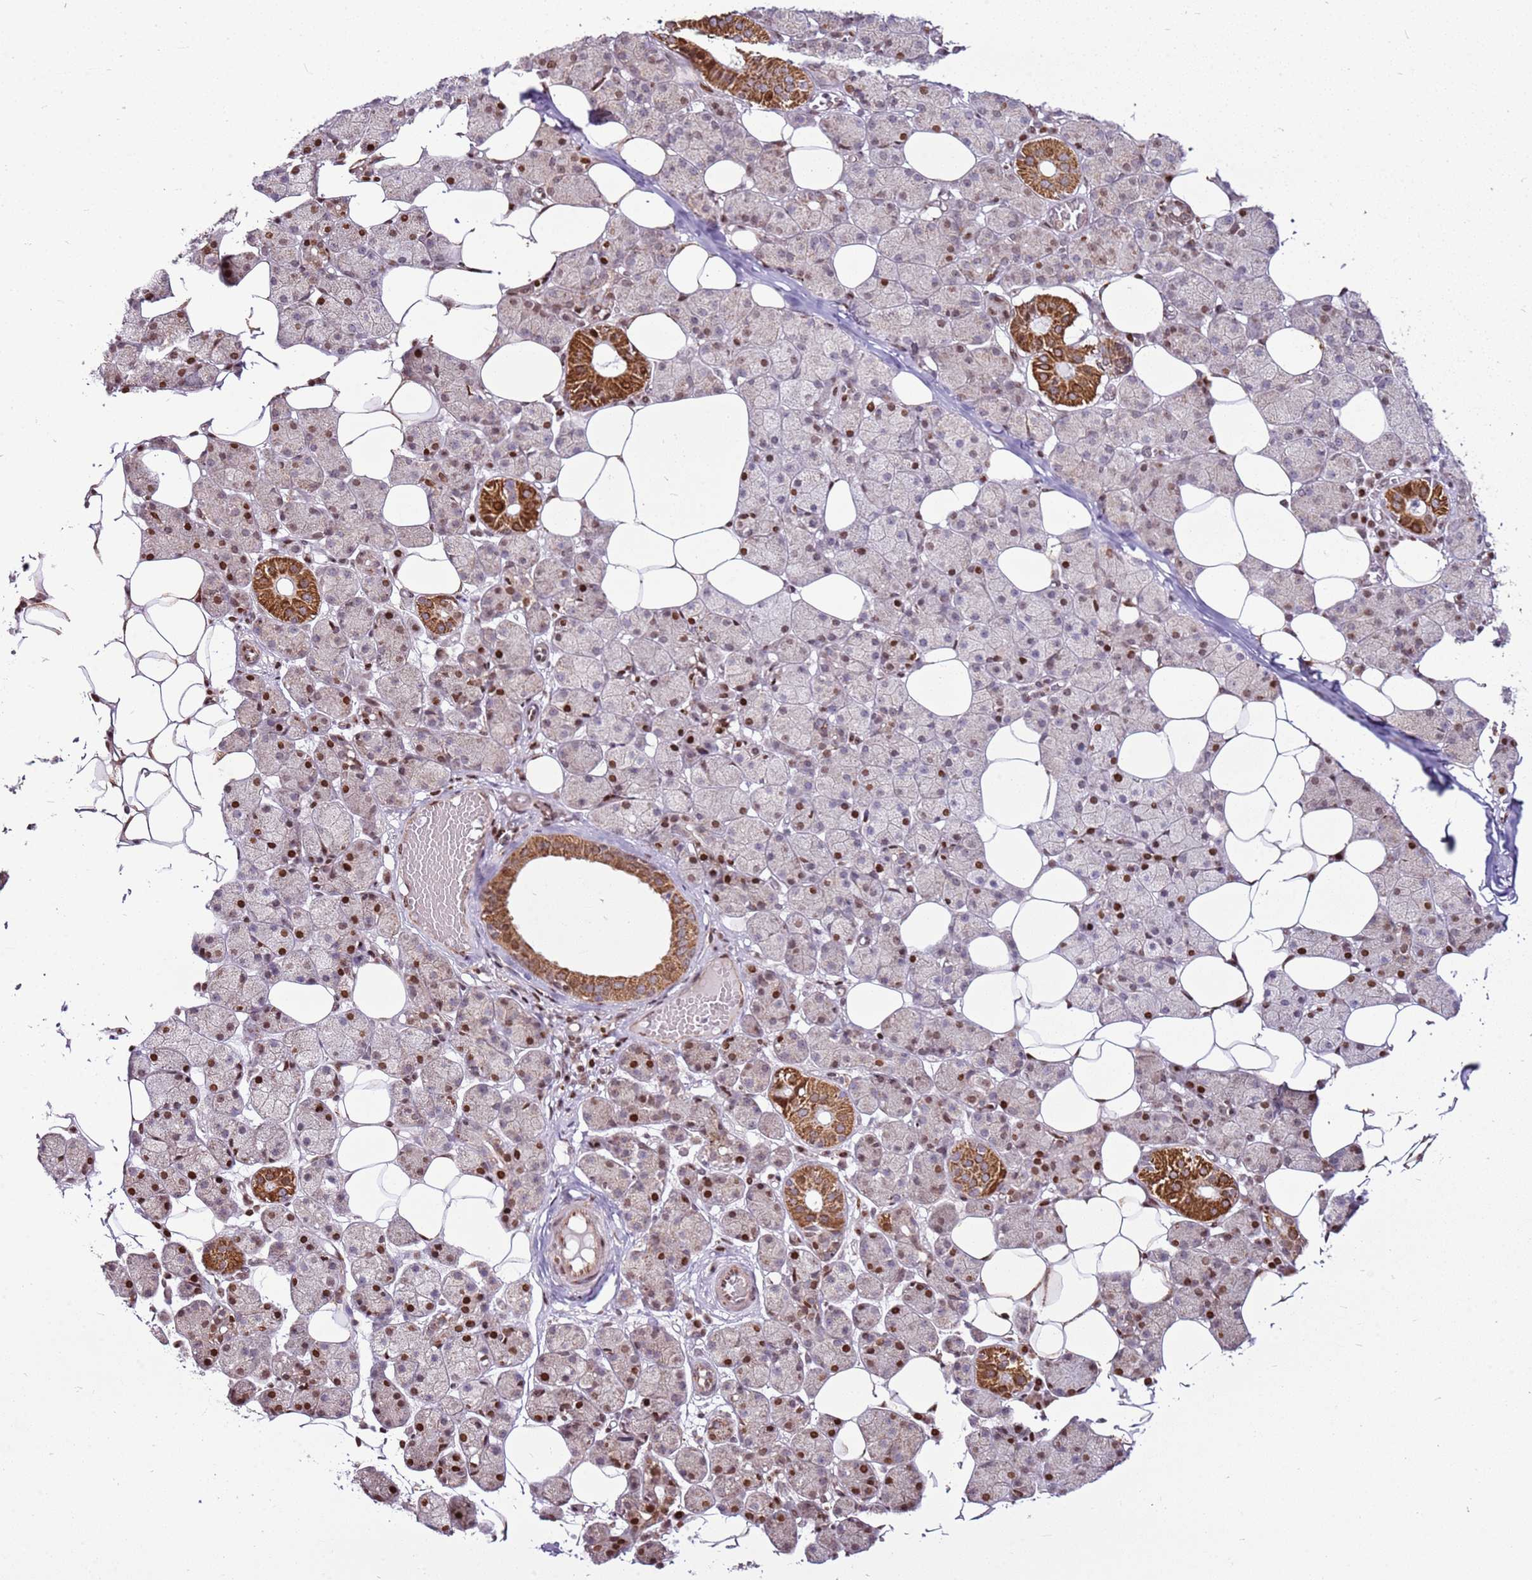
{"staining": {"intensity": "strong", "quantity": "25%-75%", "location": "cytoplasmic/membranous,nuclear"}, "tissue": "salivary gland", "cell_type": "Glandular cells", "image_type": "normal", "snomed": [{"axis": "morphology", "description": "Normal tissue, NOS"}, {"axis": "topography", "description": "Salivary gland"}], "caption": "High-magnification brightfield microscopy of unremarkable salivary gland stained with DAB (brown) and counterstained with hematoxylin (blue). glandular cells exhibit strong cytoplasmic/membranous,nuclear positivity is seen in about25%-75% of cells. (Brightfield microscopy of DAB IHC at high magnification).", "gene": "PCTP", "patient": {"sex": "female", "age": 33}}